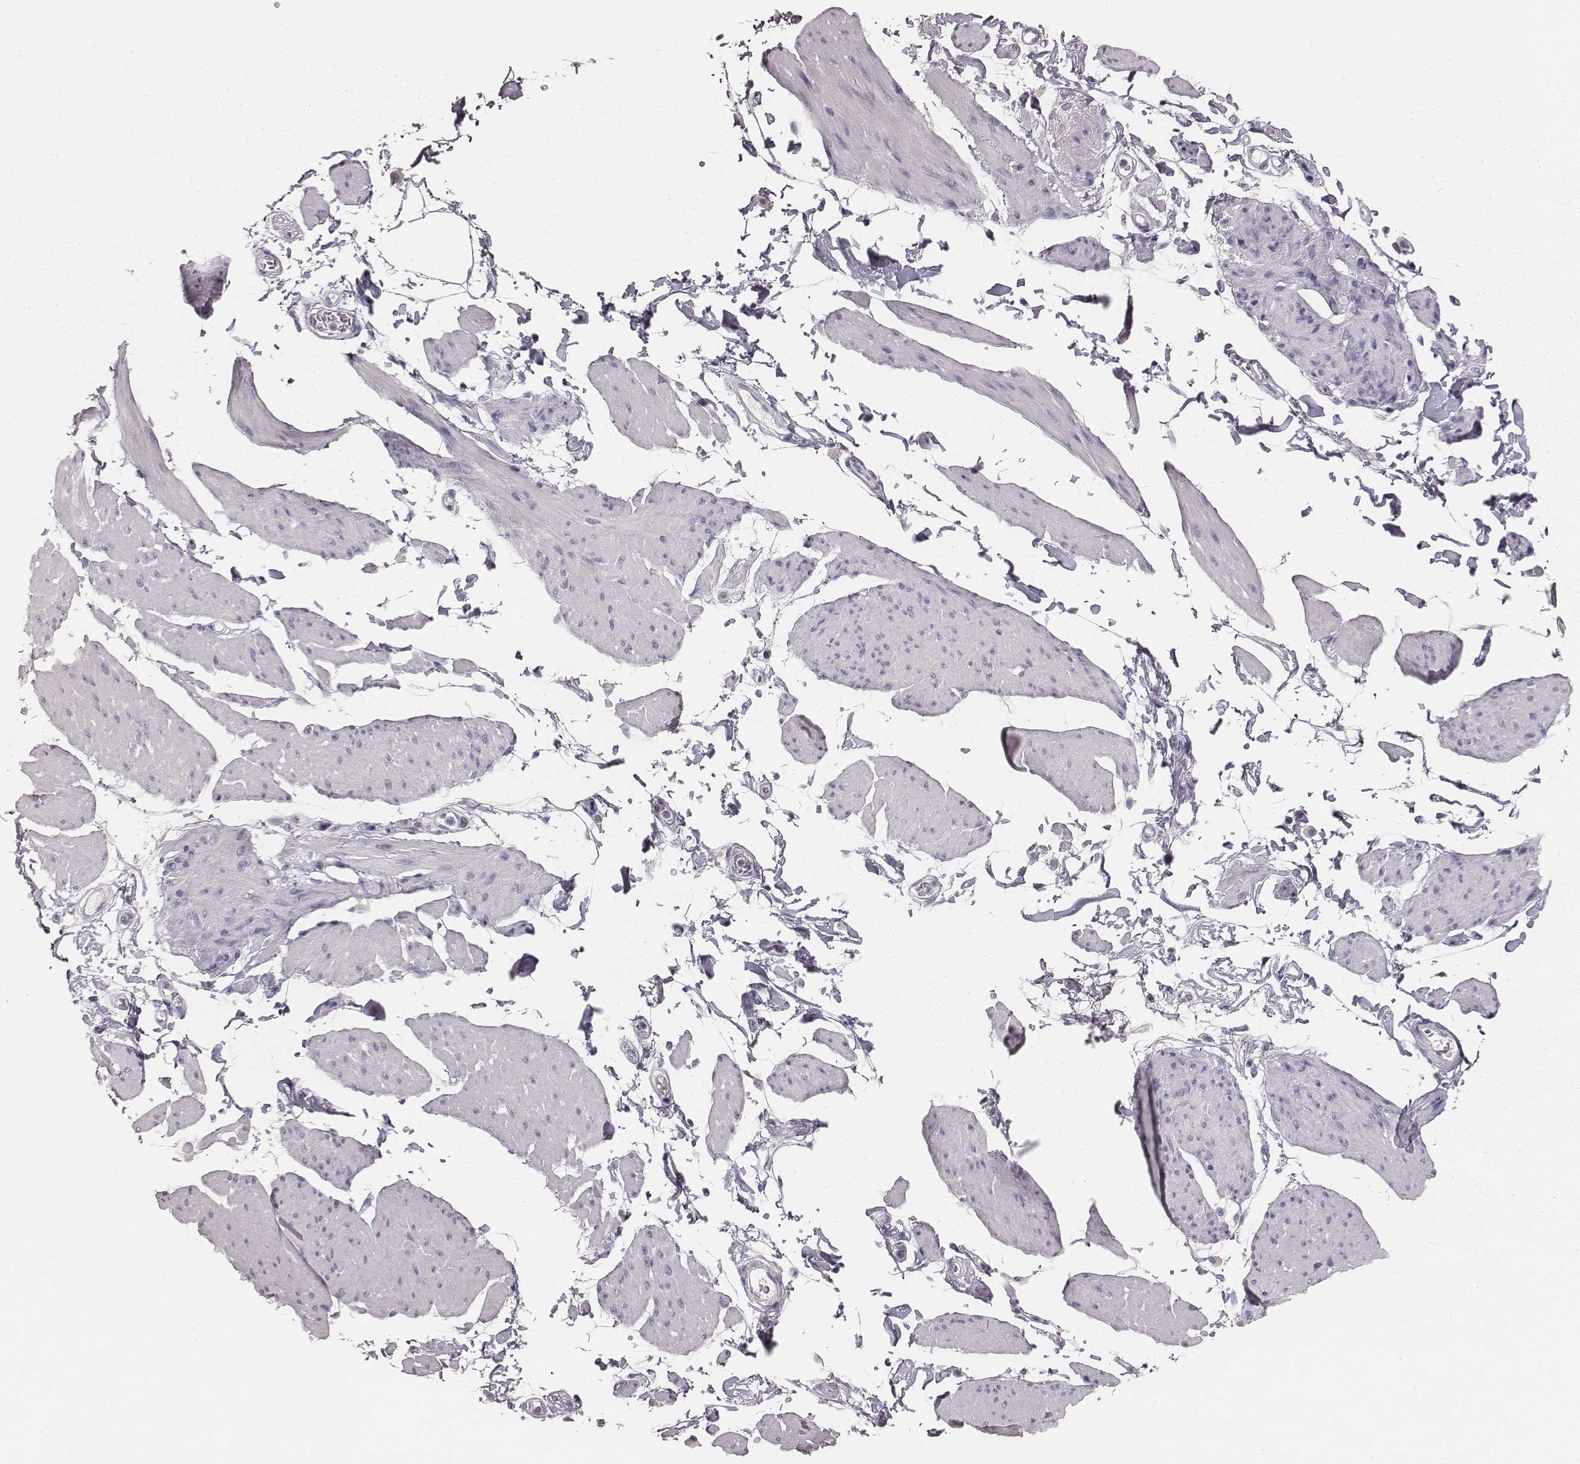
{"staining": {"intensity": "negative", "quantity": "none", "location": "none"}, "tissue": "smooth muscle", "cell_type": "Smooth muscle cells", "image_type": "normal", "snomed": [{"axis": "morphology", "description": "Normal tissue, NOS"}, {"axis": "topography", "description": "Adipose tissue"}, {"axis": "topography", "description": "Smooth muscle"}, {"axis": "topography", "description": "Peripheral nerve tissue"}], "caption": "Immunohistochemistry (IHC) photomicrograph of unremarkable smooth muscle: human smooth muscle stained with DAB (3,3'-diaminobenzidine) displays no significant protein staining in smooth muscle cells.", "gene": "MYH6", "patient": {"sex": "male", "age": 83}}